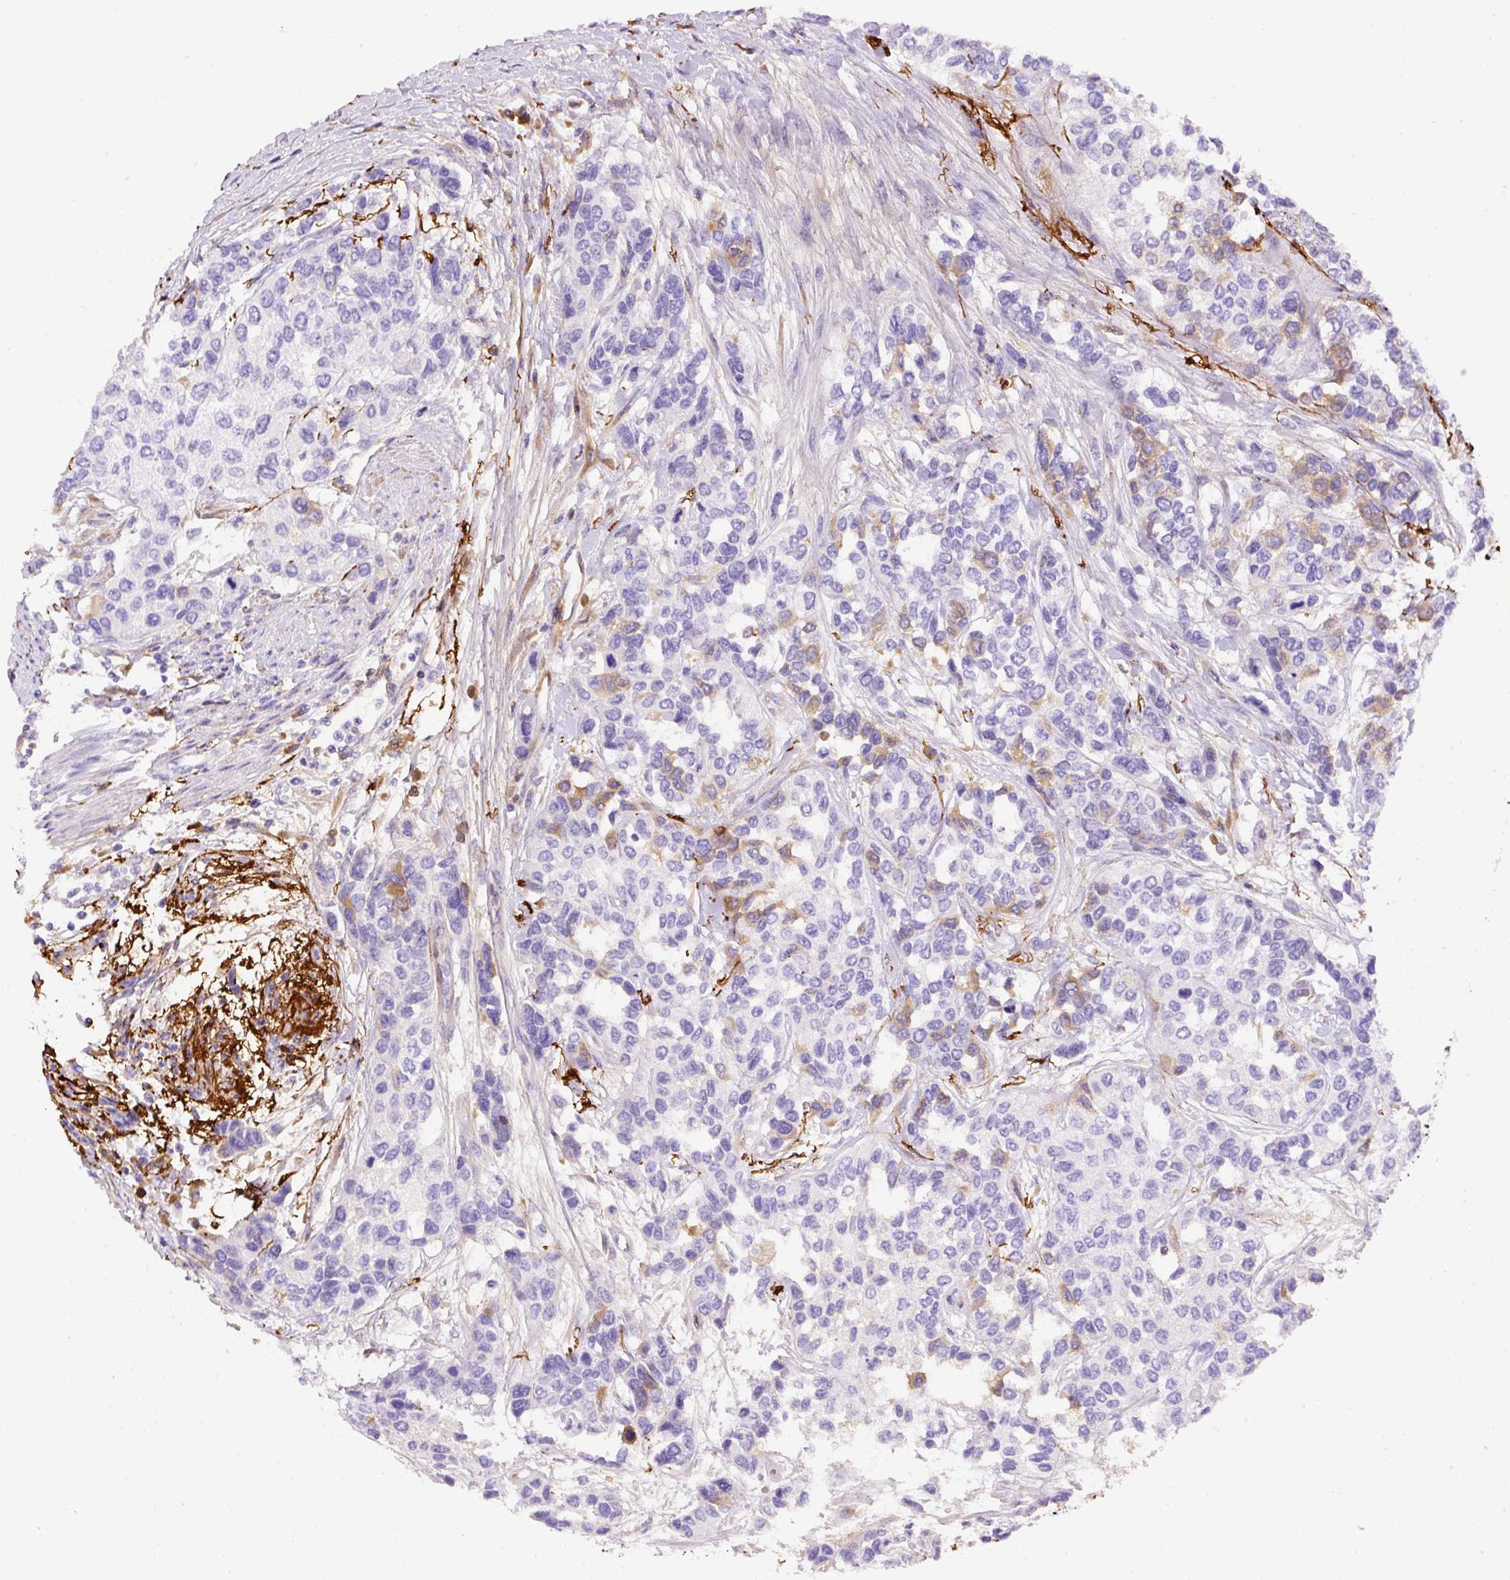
{"staining": {"intensity": "negative", "quantity": "none", "location": "none"}, "tissue": "urothelial cancer", "cell_type": "Tumor cells", "image_type": "cancer", "snomed": [{"axis": "morphology", "description": "Normal tissue, NOS"}, {"axis": "morphology", "description": "Urothelial carcinoma, High grade"}, {"axis": "topography", "description": "Vascular tissue"}, {"axis": "topography", "description": "Urinary bladder"}], "caption": "A micrograph of human urothelial cancer is negative for staining in tumor cells.", "gene": "APCS", "patient": {"sex": "female", "age": 56}}